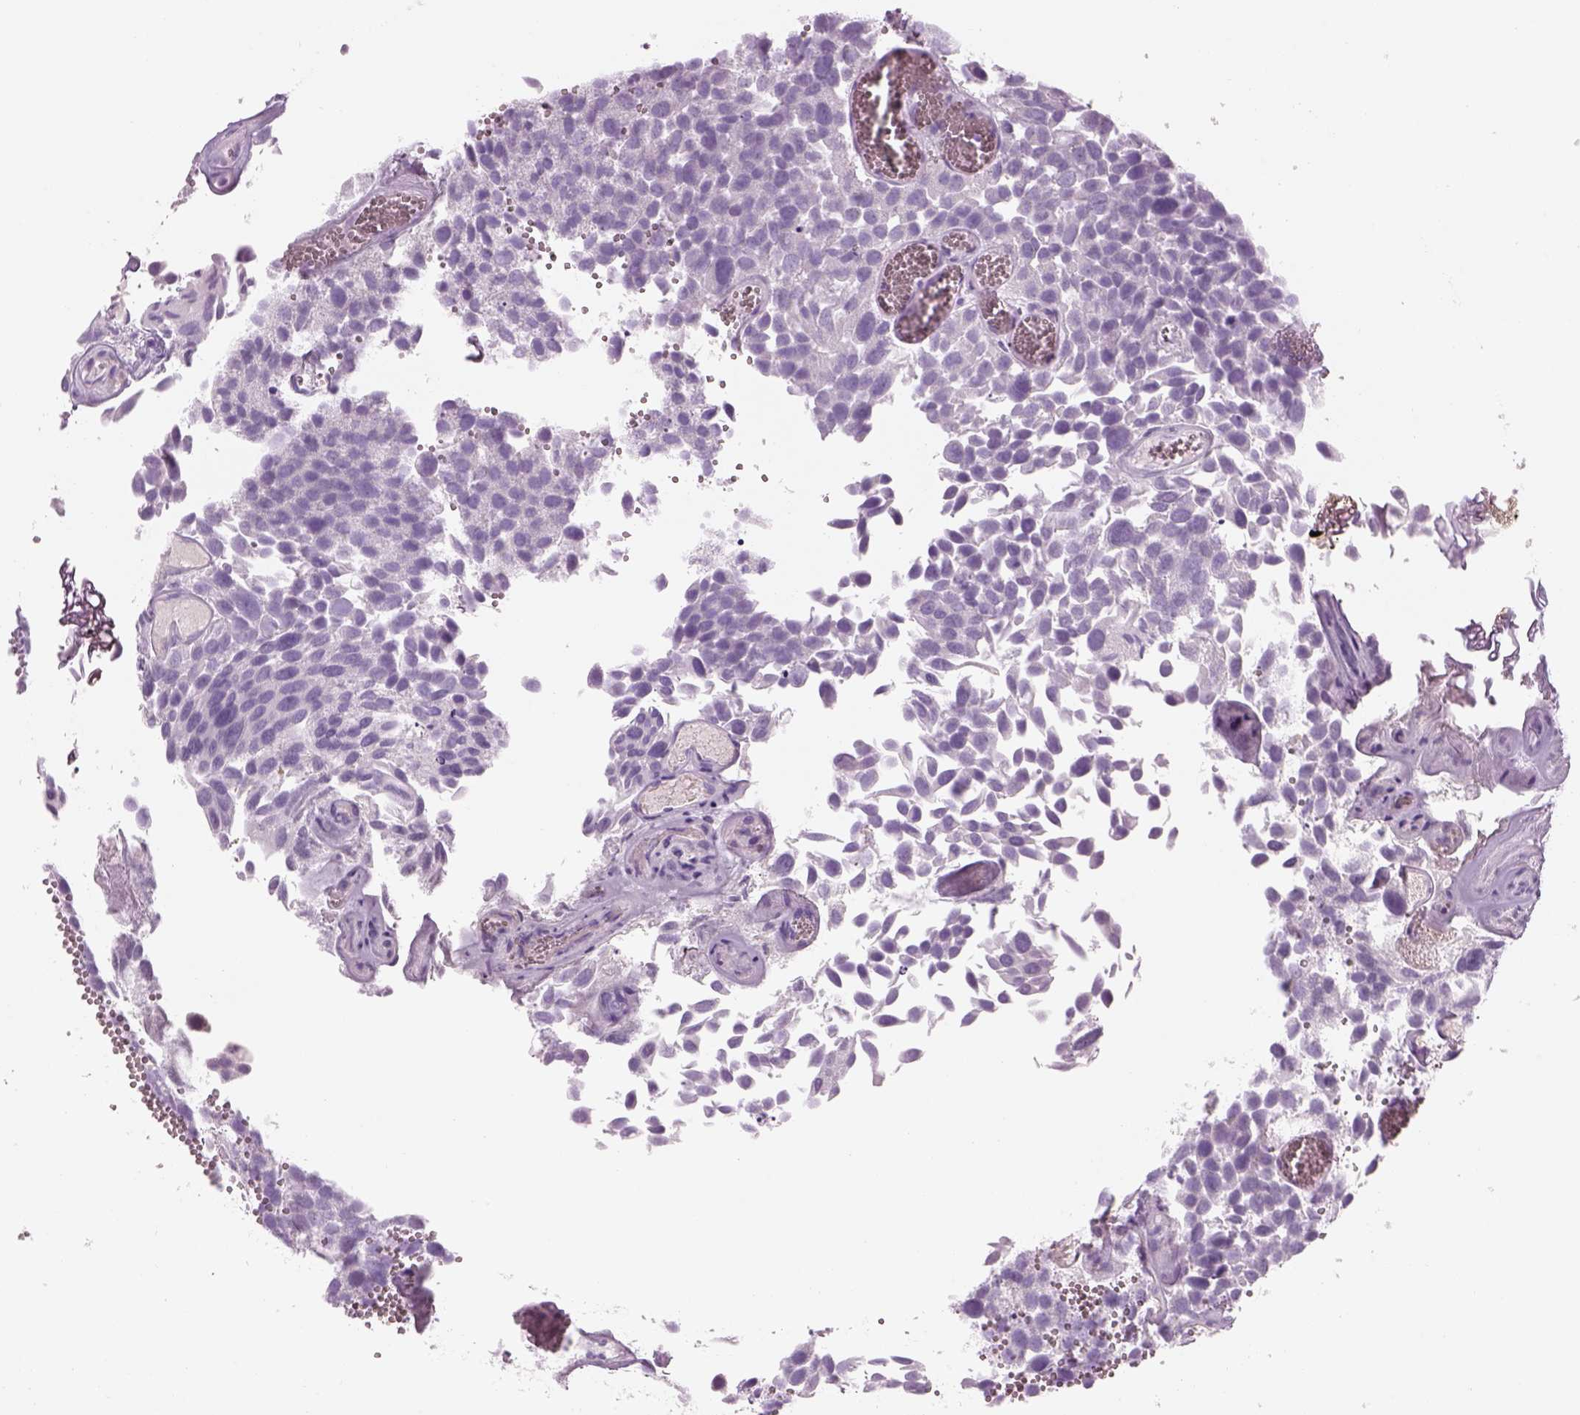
{"staining": {"intensity": "negative", "quantity": "none", "location": "none"}, "tissue": "urothelial cancer", "cell_type": "Tumor cells", "image_type": "cancer", "snomed": [{"axis": "morphology", "description": "Urothelial carcinoma, Low grade"}, {"axis": "topography", "description": "Urinary bladder"}], "caption": "There is no significant staining in tumor cells of low-grade urothelial carcinoma. (DAB (3,3'-diaminobenzidine) immunohistochemistry with hematoxylin counter stain).", "gene": "GAS2L2", "patient": {"sex": "female", "age": 69}}